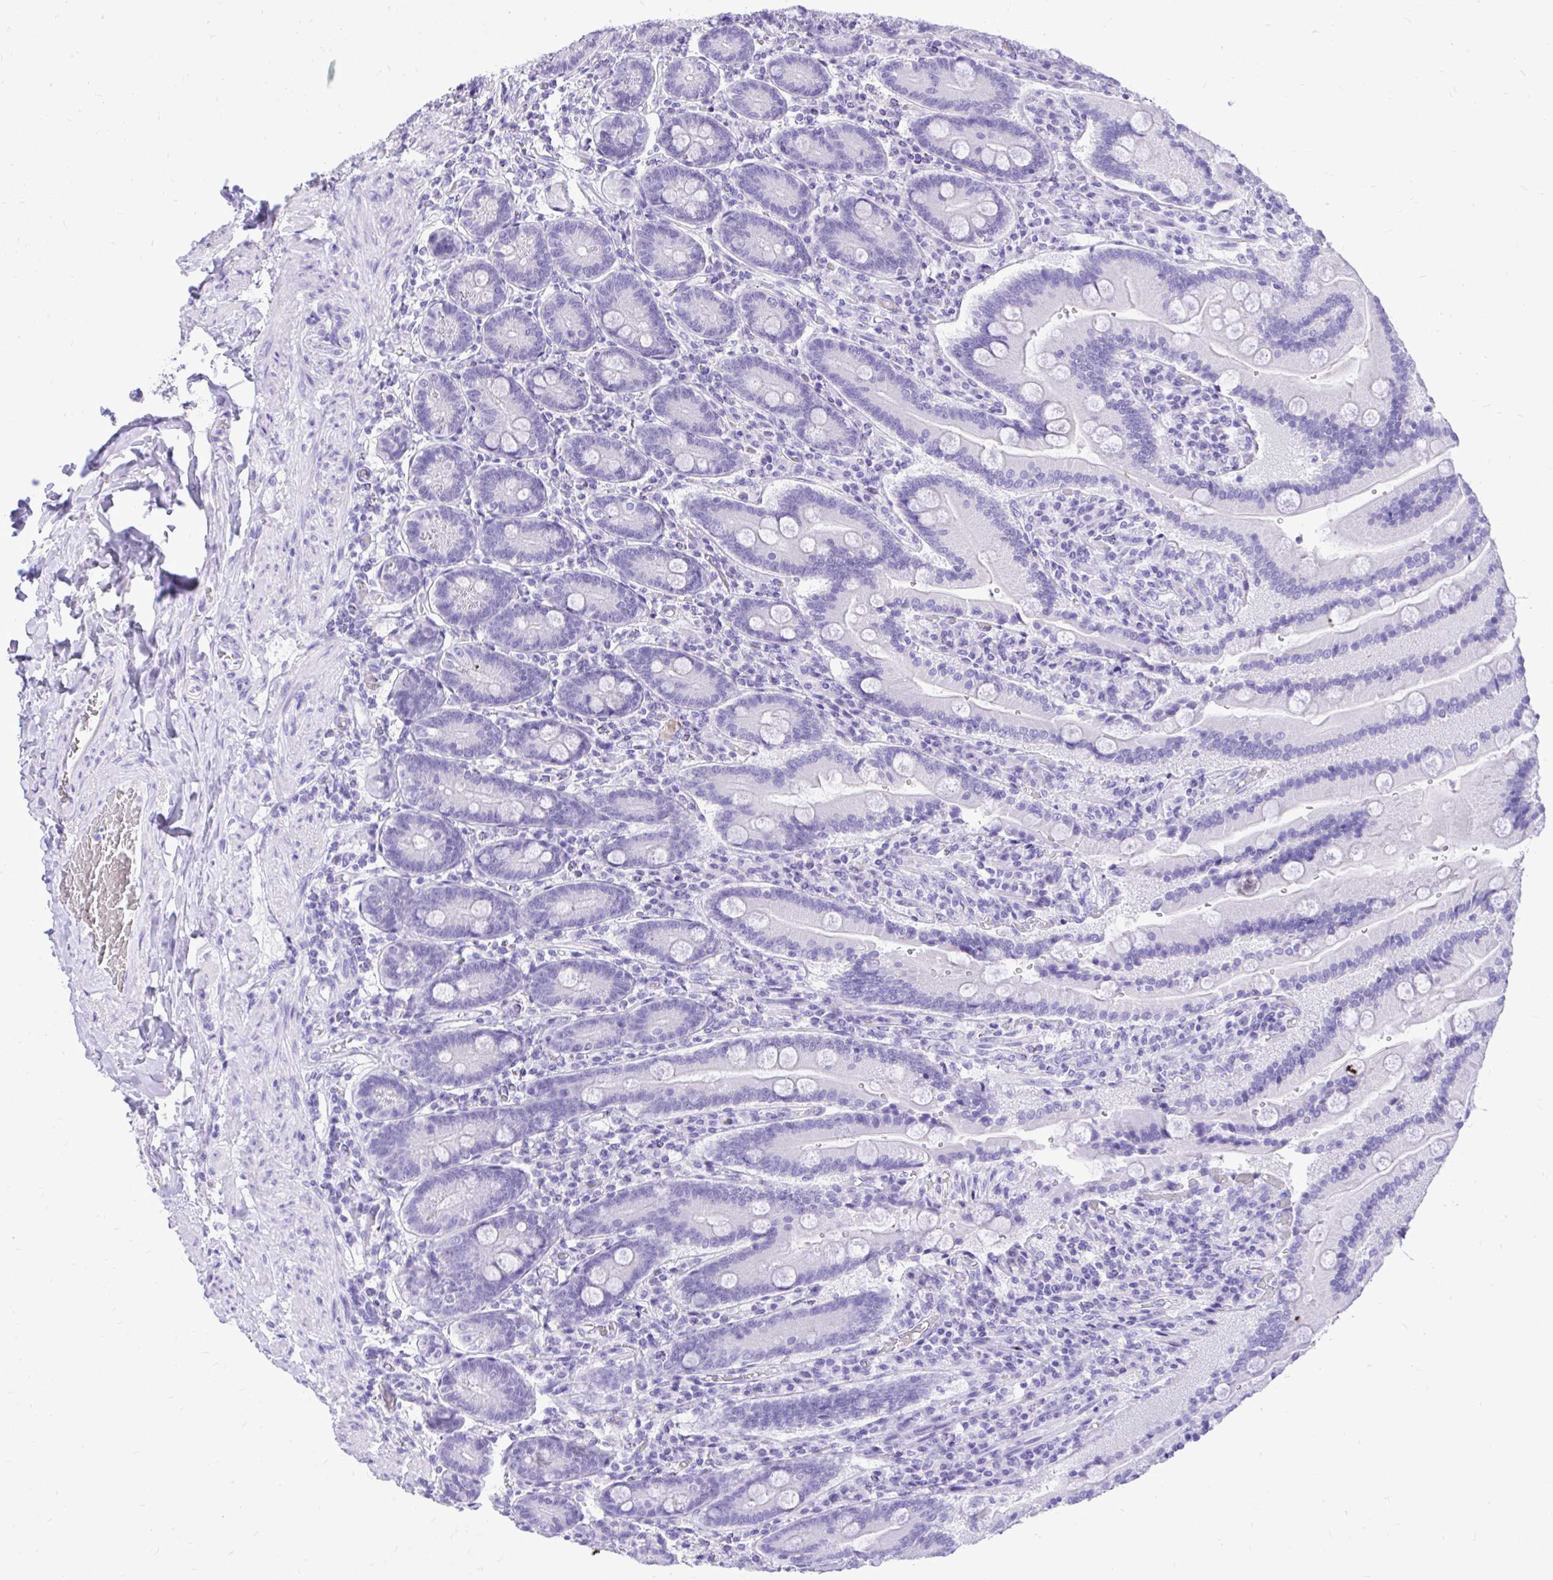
{"staining": {"intensity": "negative", "quantity": "none", "location": "none"}, "tissue": "duodenum", "cell_type": "Glandular cells", "image_type": "normal", "snomed": [{"axis": "morphology", "description": "Normal tissue, NOS"}, {"axis": "topography", "description": "Duodenum"}], "caption": "This histopathology image is of benign duodenum stained with immunohistochemistry to label a protein in brown with the nuclei are counter-stained blue. There is no positivity in glandular cells. The staining is performed using DAB (3,3'-diaminobenzidine) brown chromogen with nuclei counter-stained in using hematoxylin.", "gene": "MON1A", "patient": {"sex": "female", "age": 62}}